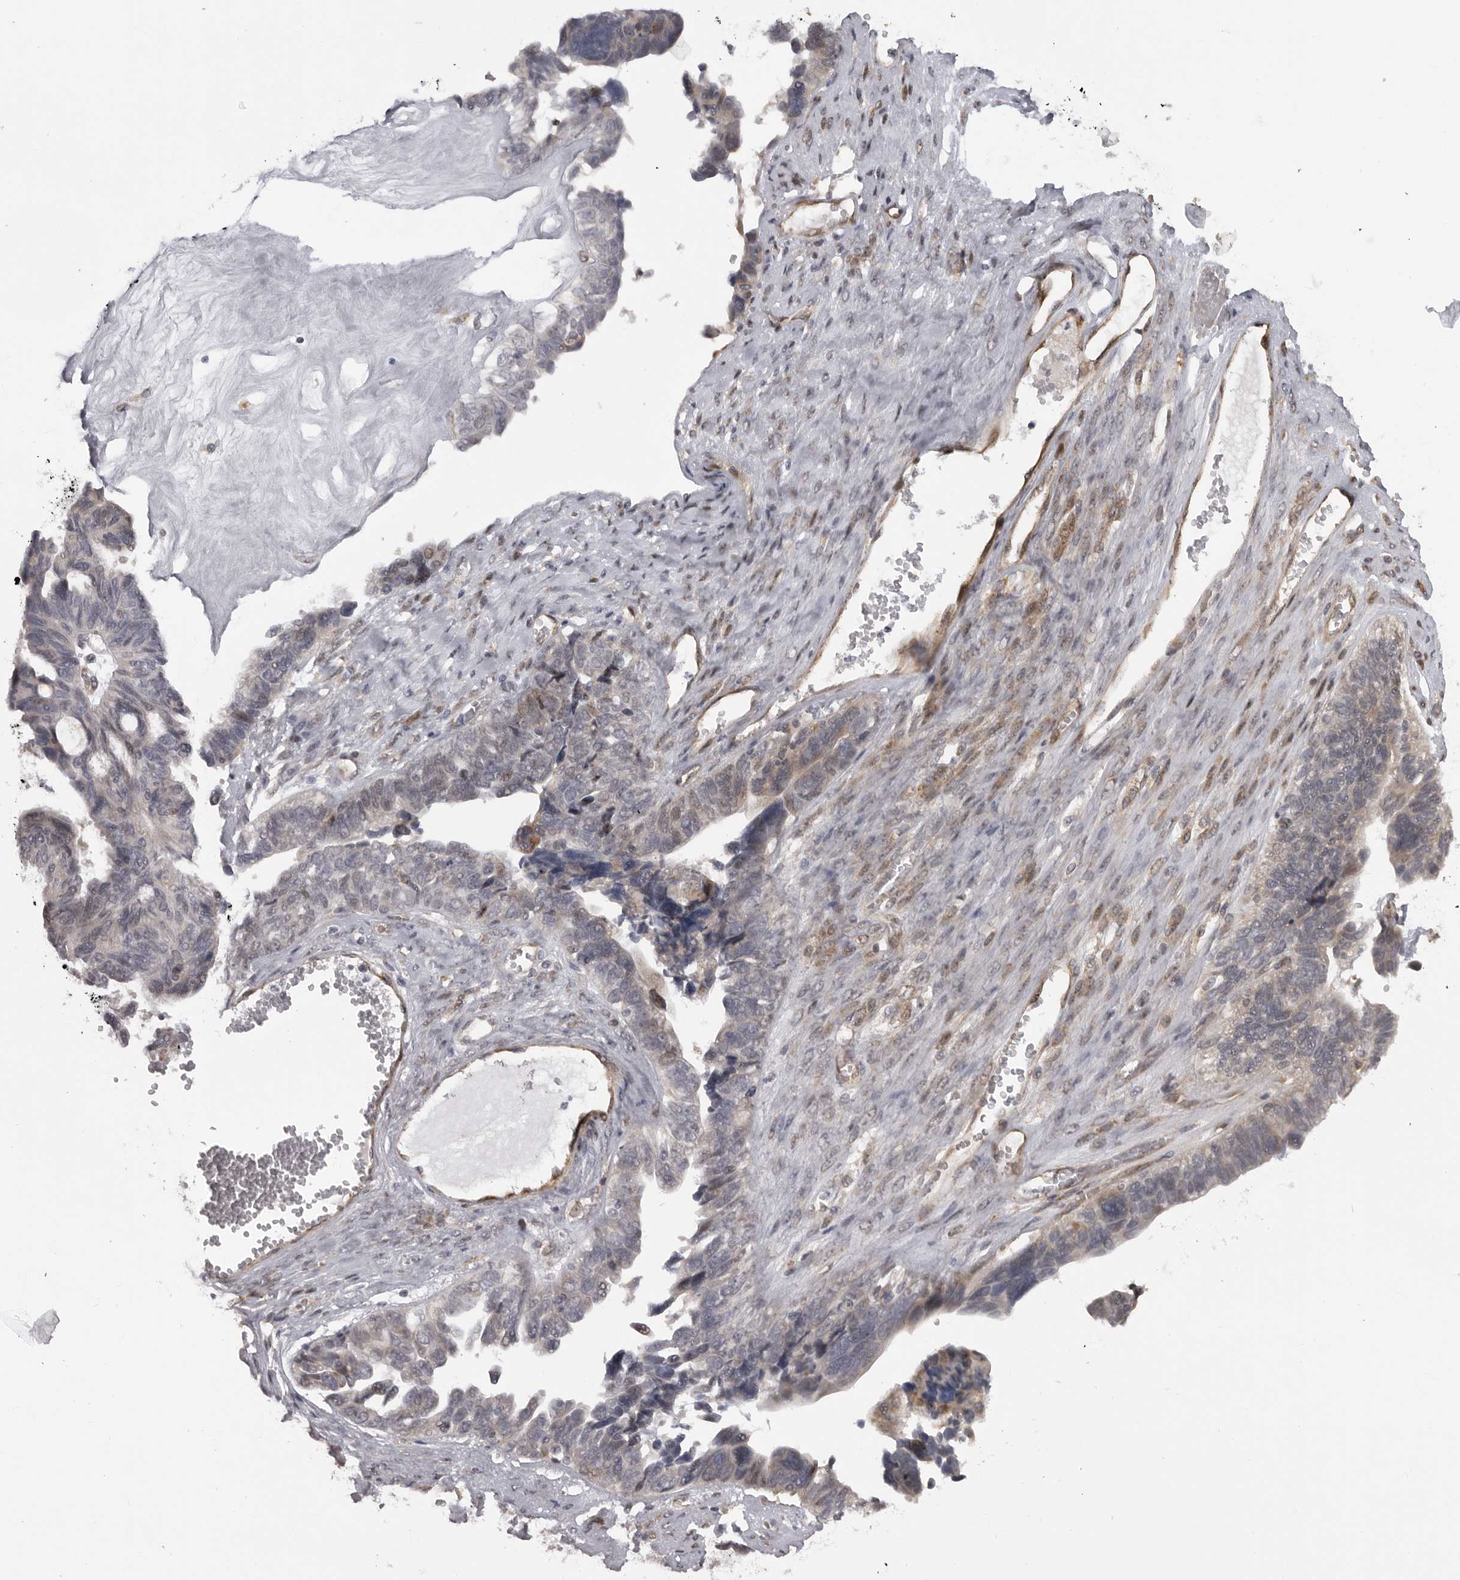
{"staining": {"intensity": "negative", "quantity": "none", "location": "none"}, "tissue": "ovarian cancer", "cell_type": "Tumor cells", "image_type": "cancer", "snomed": [{"axis": "morphology", "description": "Cystadenocarcinoma, serous, NOS"}, {"axis": "topography", "description": "Ovary"}], "caption": "Ovarian cancer was stained to show a protein in brown. There is no significant staining in tumor cells.", "gene": "DNAH14", "patient": {"sex": "female", "age": 79}}